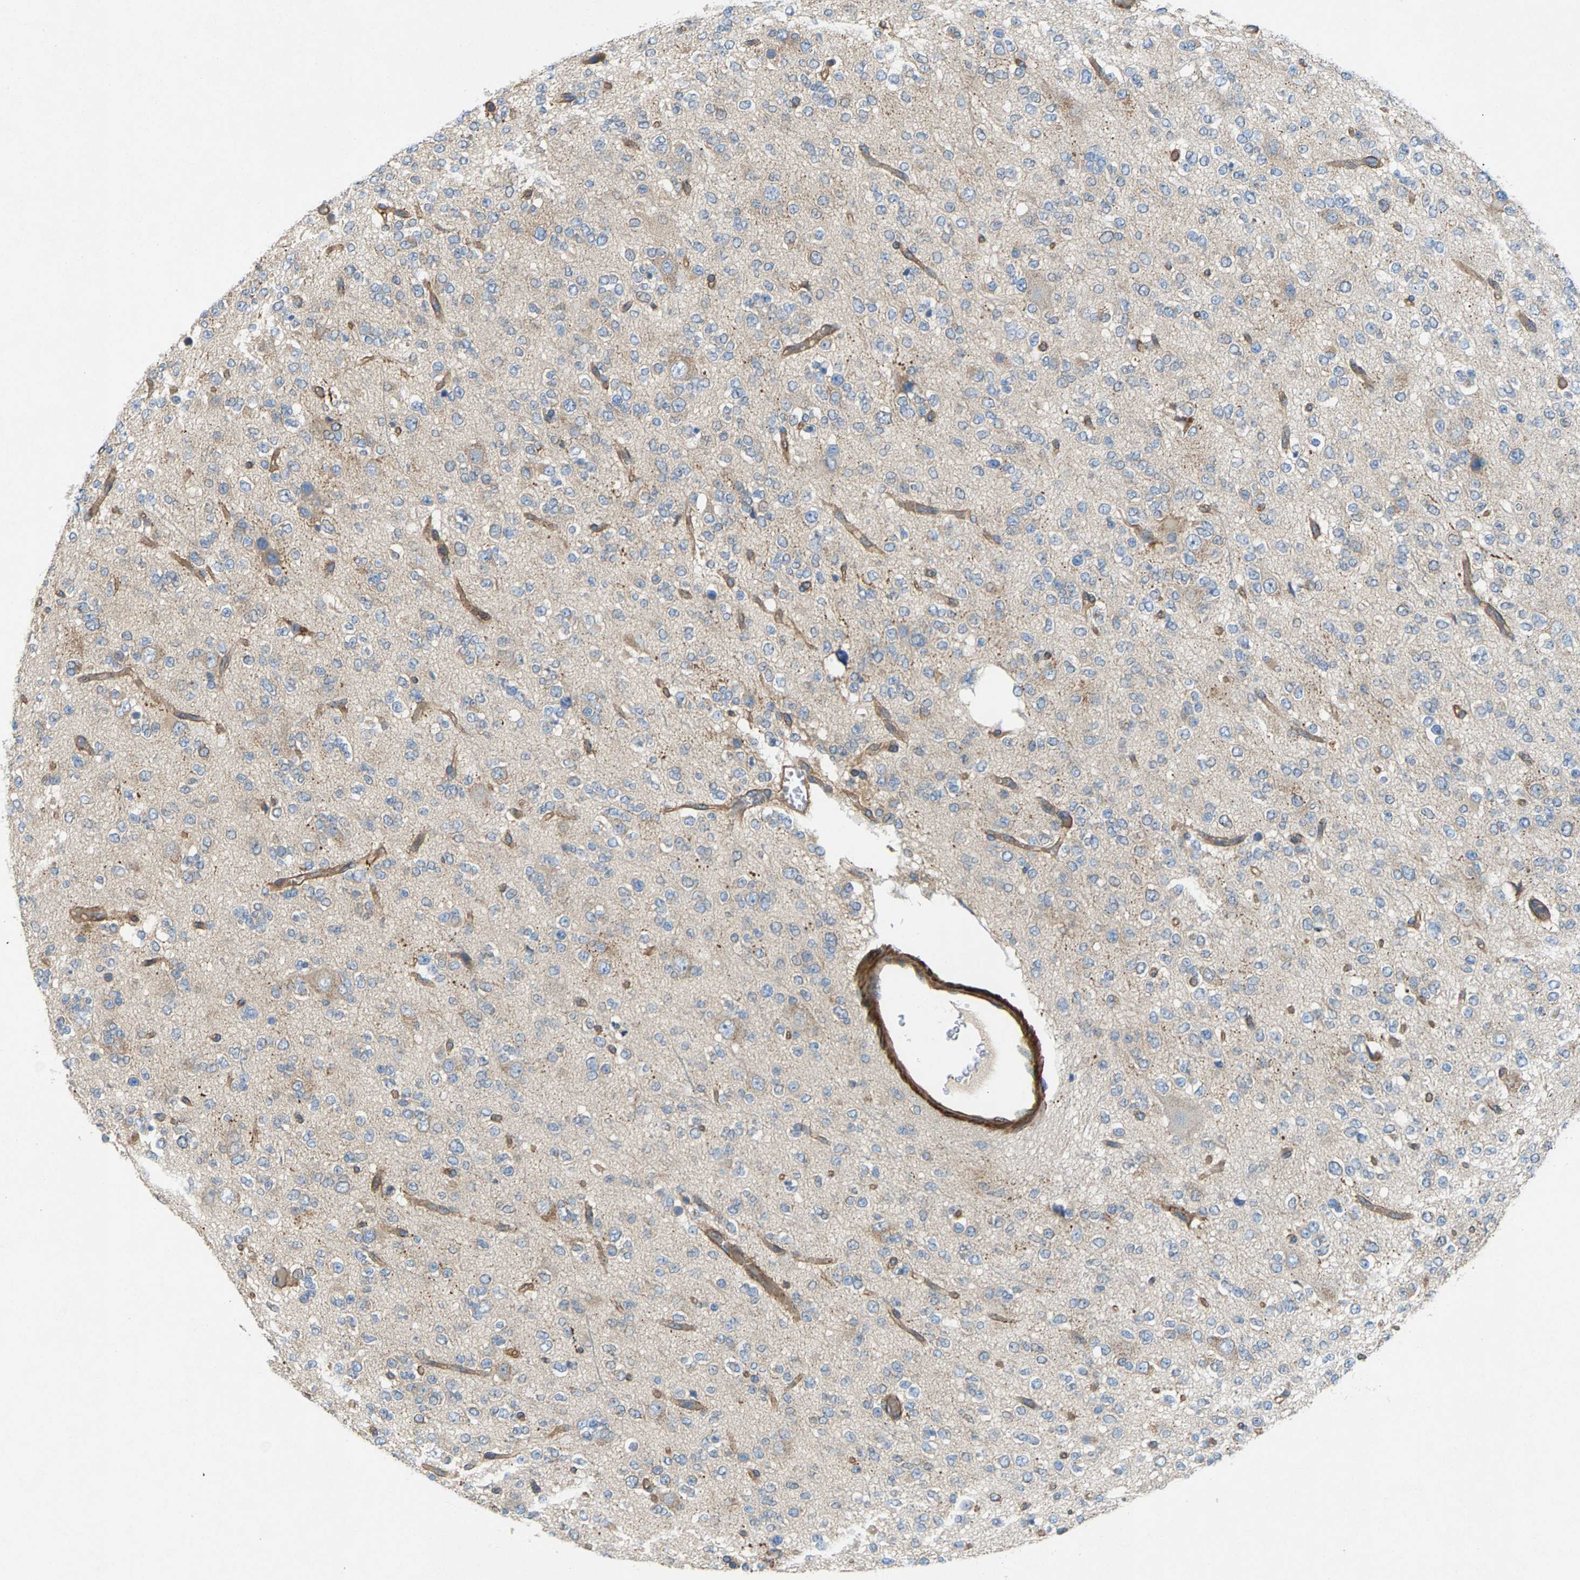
{"staining": {"intensity": "negative", "quantity": "none", "location": "none"}, "tissue": "glioma", "cell_type": "Tumor cells", "image_type": "cancer", "snomed": [{"axis": "morphology", "description": "Glioma, malignant, Low grade"}, {"axis": "topography", "description": "Brain"}], "caption": "A high-resolution image shows immunohistochemistry (IHC) staining of glioma, which shows no significant staining in tumor cells. (IHC, brightfield microscopy, high magnification).", "gene": "PDCL", "patient": {"sex": "male", "age": 38}}